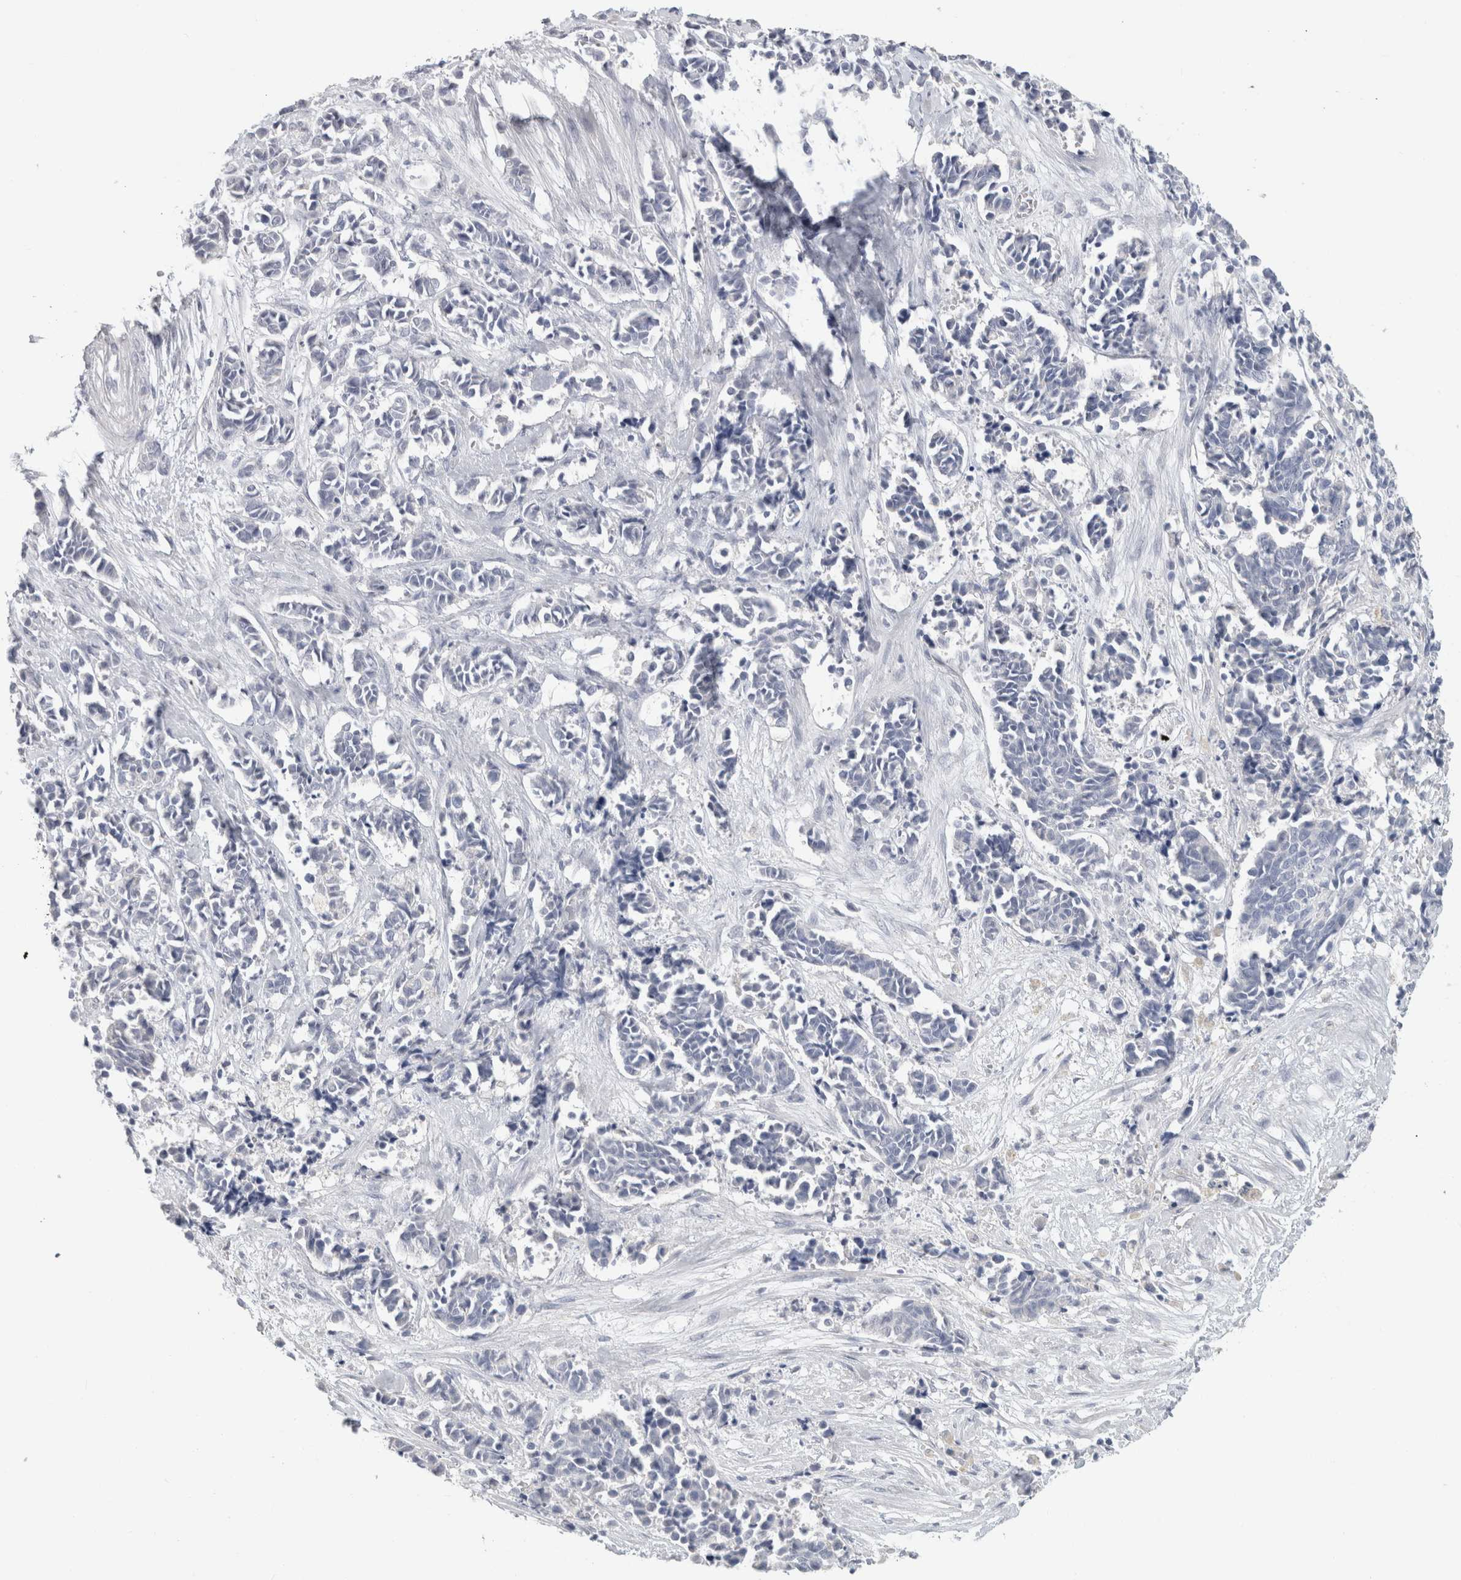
{"staining": {"intensity": "negative", "quantity": "none", "location": "none"}, "tissue": "cervical cancer", "cell_type": "Tumor cells", "image_type": "cancer", "snomed": [{"axis": "morphology", "description": "Normal tissue, NOS"}, {"axis": "morphology", "description": "Squamous cell carcinoma, NOS"}, {"axis": "topography", "description": "Cervix"}], "caption": "This is an immunohistochemistry (IHC) histopathology image of cervical squamous cell carcinoma. There is no expression in tumor cells.", "gene": "SLC6A1", "patient": {"sex": "female", "age": 35}}